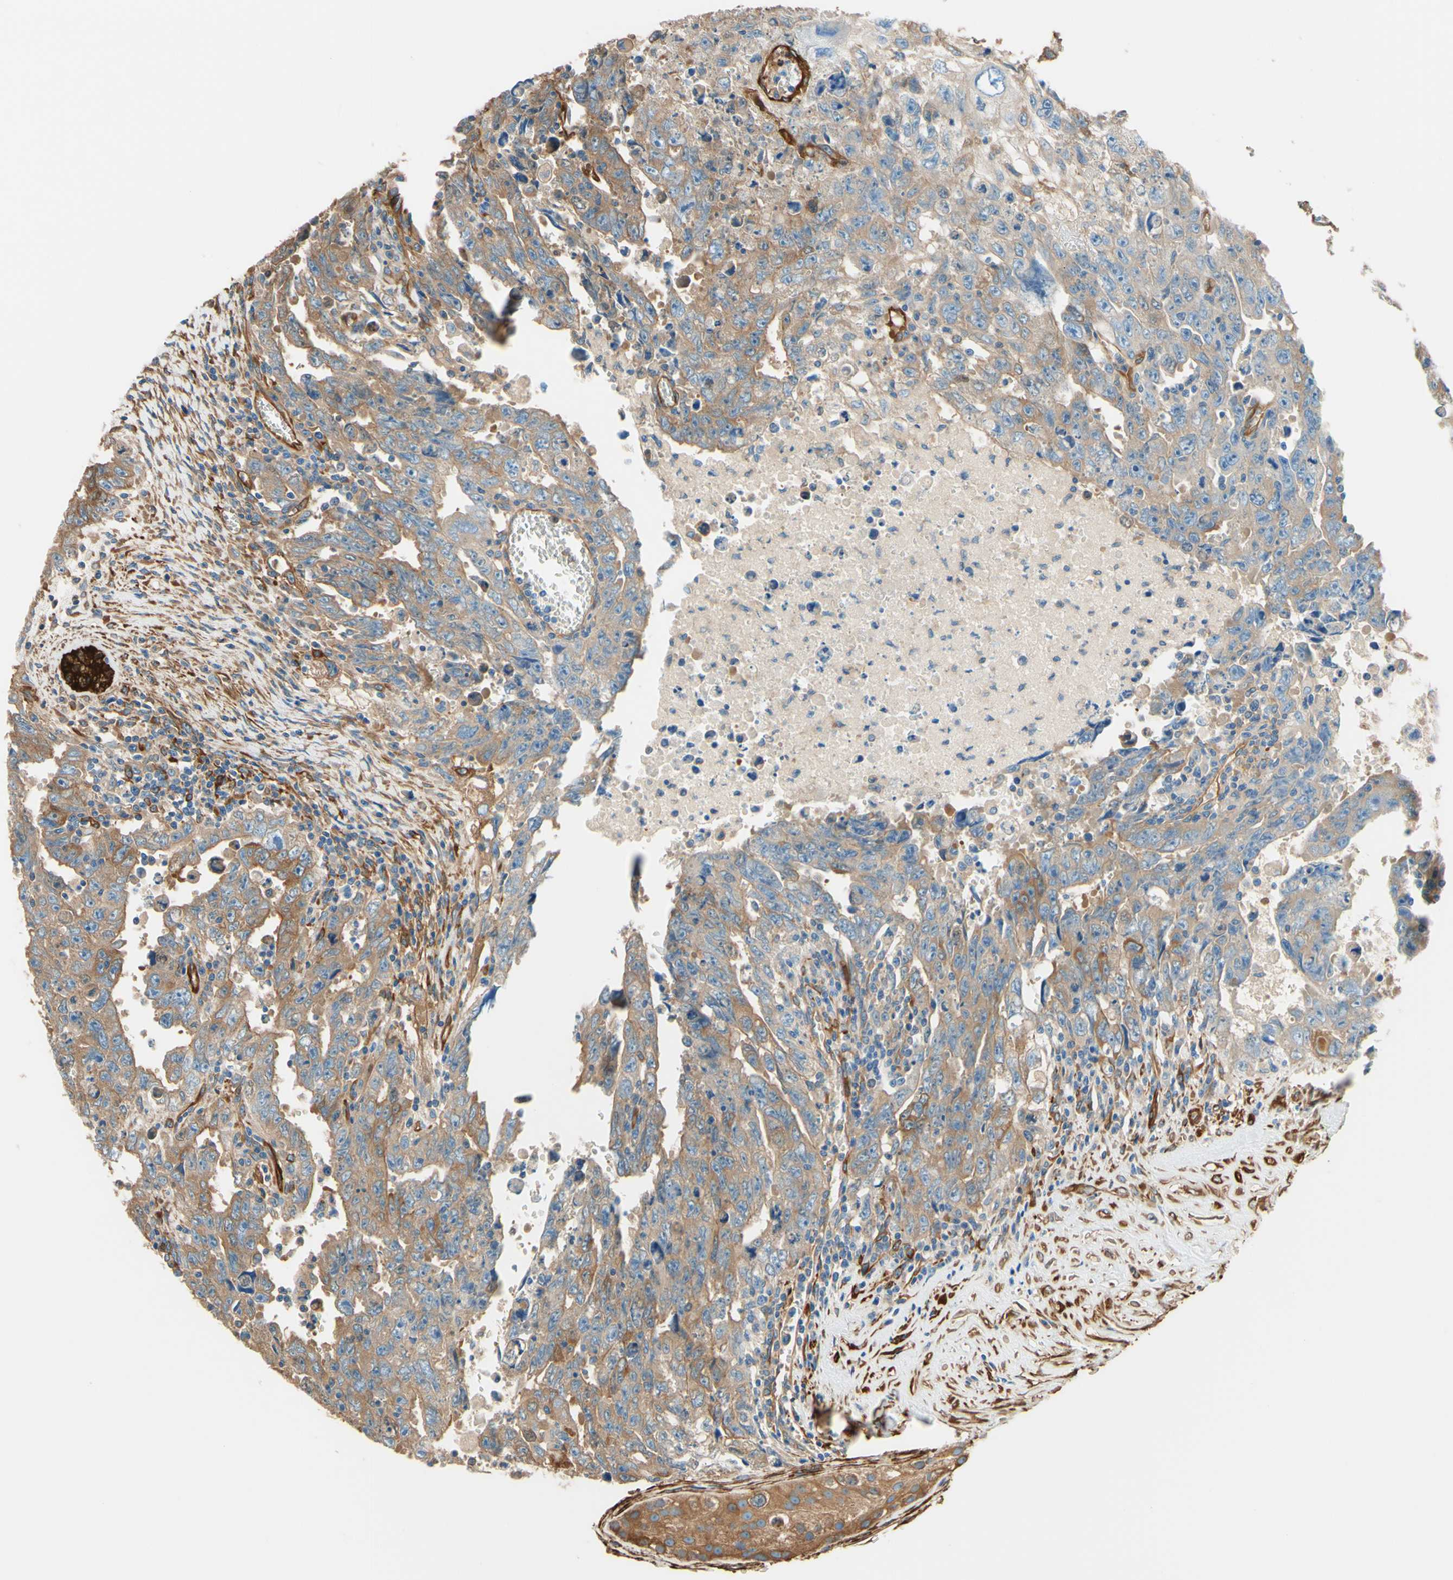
{"staining": {"intensity": "moderate", "quantity": ">75%", "location": "cytoplasmic/membranous"}, "tissue": "testis cancer", "cell_type": "Tumor cells", "image_type": "cancer", "snomed": [{"axis": "morphology", "description": "Carcinoma, Embryonal, NOS"}, {"axis": "topography", "description": "Testis"}], "caption": "This micrograph shows immunohistochemistry (IHC) staining of testis embryonal carcinoma, with medium moderate cytoplasmic/membranous staining in about >75% of tumor cells.", "gene": "DPYSL3", "patient": {"sex": "male", "age": 28}}